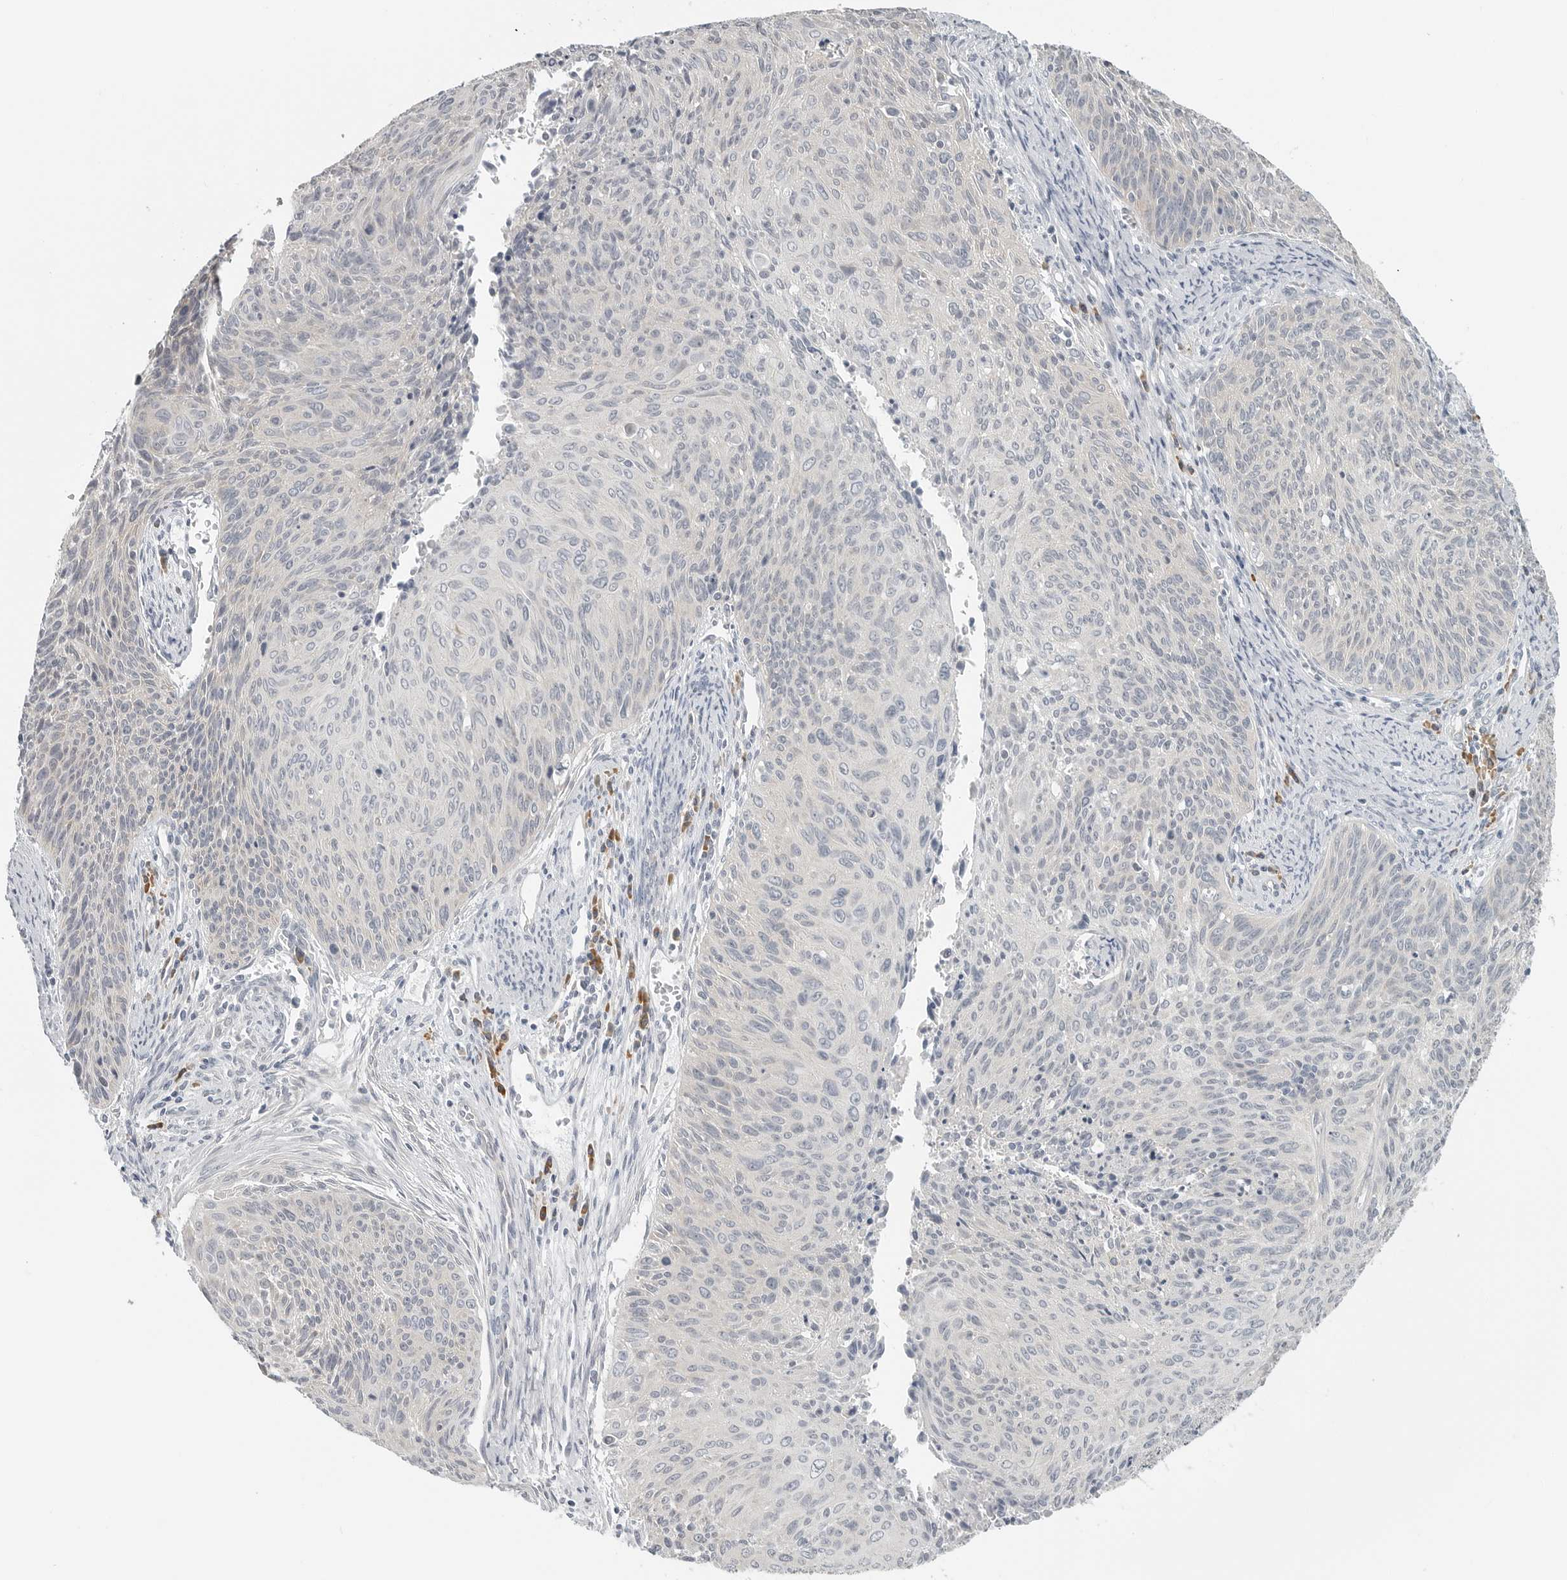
{"staining": {"intensity": "negative", "quantity": "none", "location": "none"}, "tissue": "cervical cancer", "cell_type": "Tumor cells", "image_type": "cancer", "snomed": [{"axis": "morphology", "description": "Squamous cell carcinoma, NOS"}, {"axis": "topography", "description": "Cervix"}], "caption": "The photomicrograph displays no significant expression in tumor cells of squamous cell carcinoma (cervical).", "gene": "IL12RB2", "patient": {"sex": "female", "age": 55}}